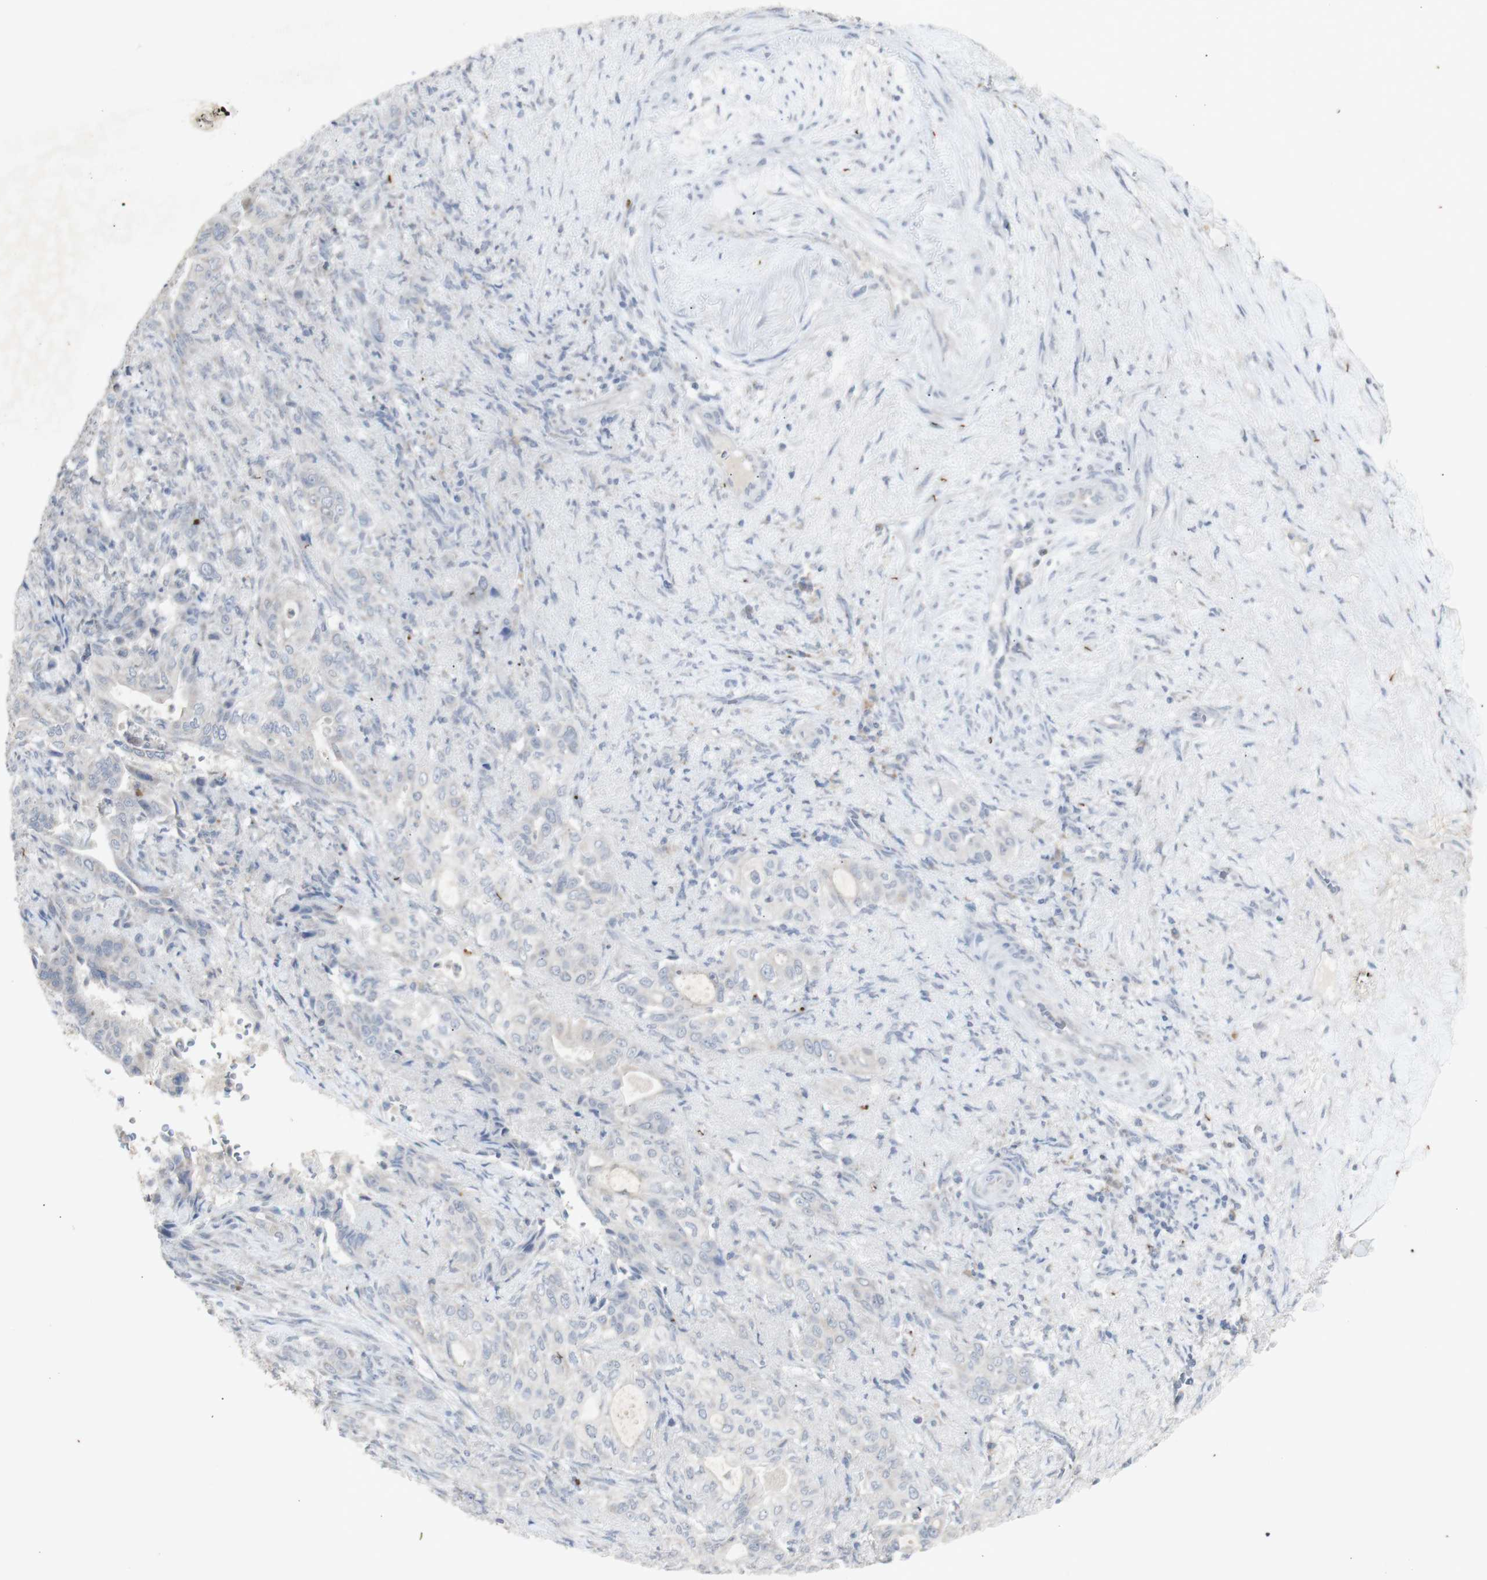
{"staining": {"intensity": "negative", "quantity": "none", "location": "none"}, "tissue": "liver cancer", "cell_type": "Tumor cells", "image_type": "cancer", "snomed": [{"axis": "morphology", "description": "Cholangiocarcinoma"}, {"axis": "topography", "description": "Liver"}], "caption": "There is no significant positivity in tumor cells of liver cholangiocarcinoma.", "gene": "INS", "patient": {"sex": "female", "age": 67}}